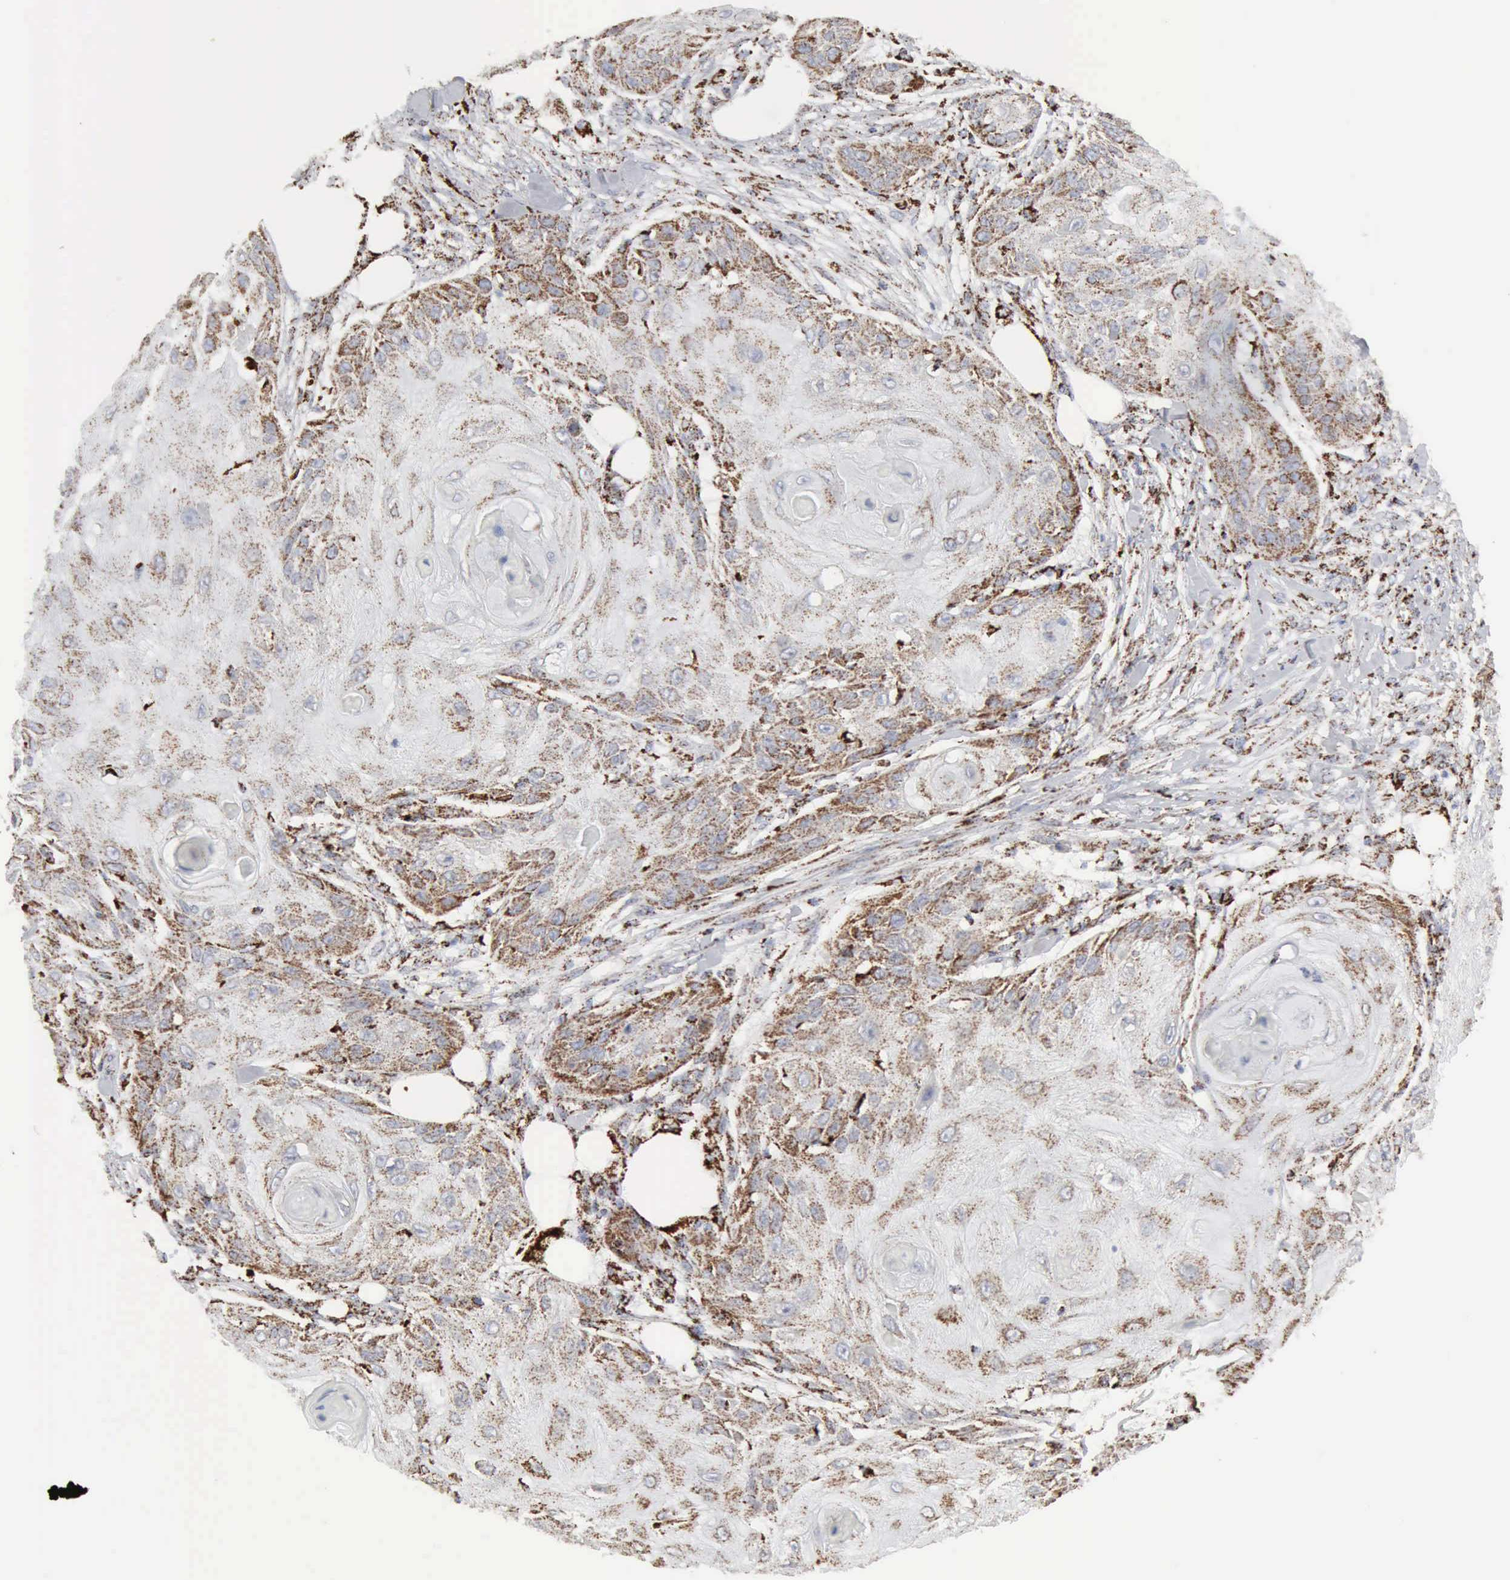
{"staining": {"intensity": "moderate", "quantity": "25%-75%", "location": "cytoplasmic/membranous"}, "tissue": "skin cancer", "cell_type": "Tumor cells", "image_type": "cancer", "snomed": [{"axis": "morphology", "description": "Squamous cell carcinoma, NOS"}, {"axis": "topography", "description": "Skin"}], "caption": "The photomicrograph shows a brown stain indicating the presence of a protein in the cytoplasmic/membranous of tumor cells in skin cancer (squamous cell carcinoma).", "gene": "ACO2", "patient": {"sex": "female", "age": 88}}